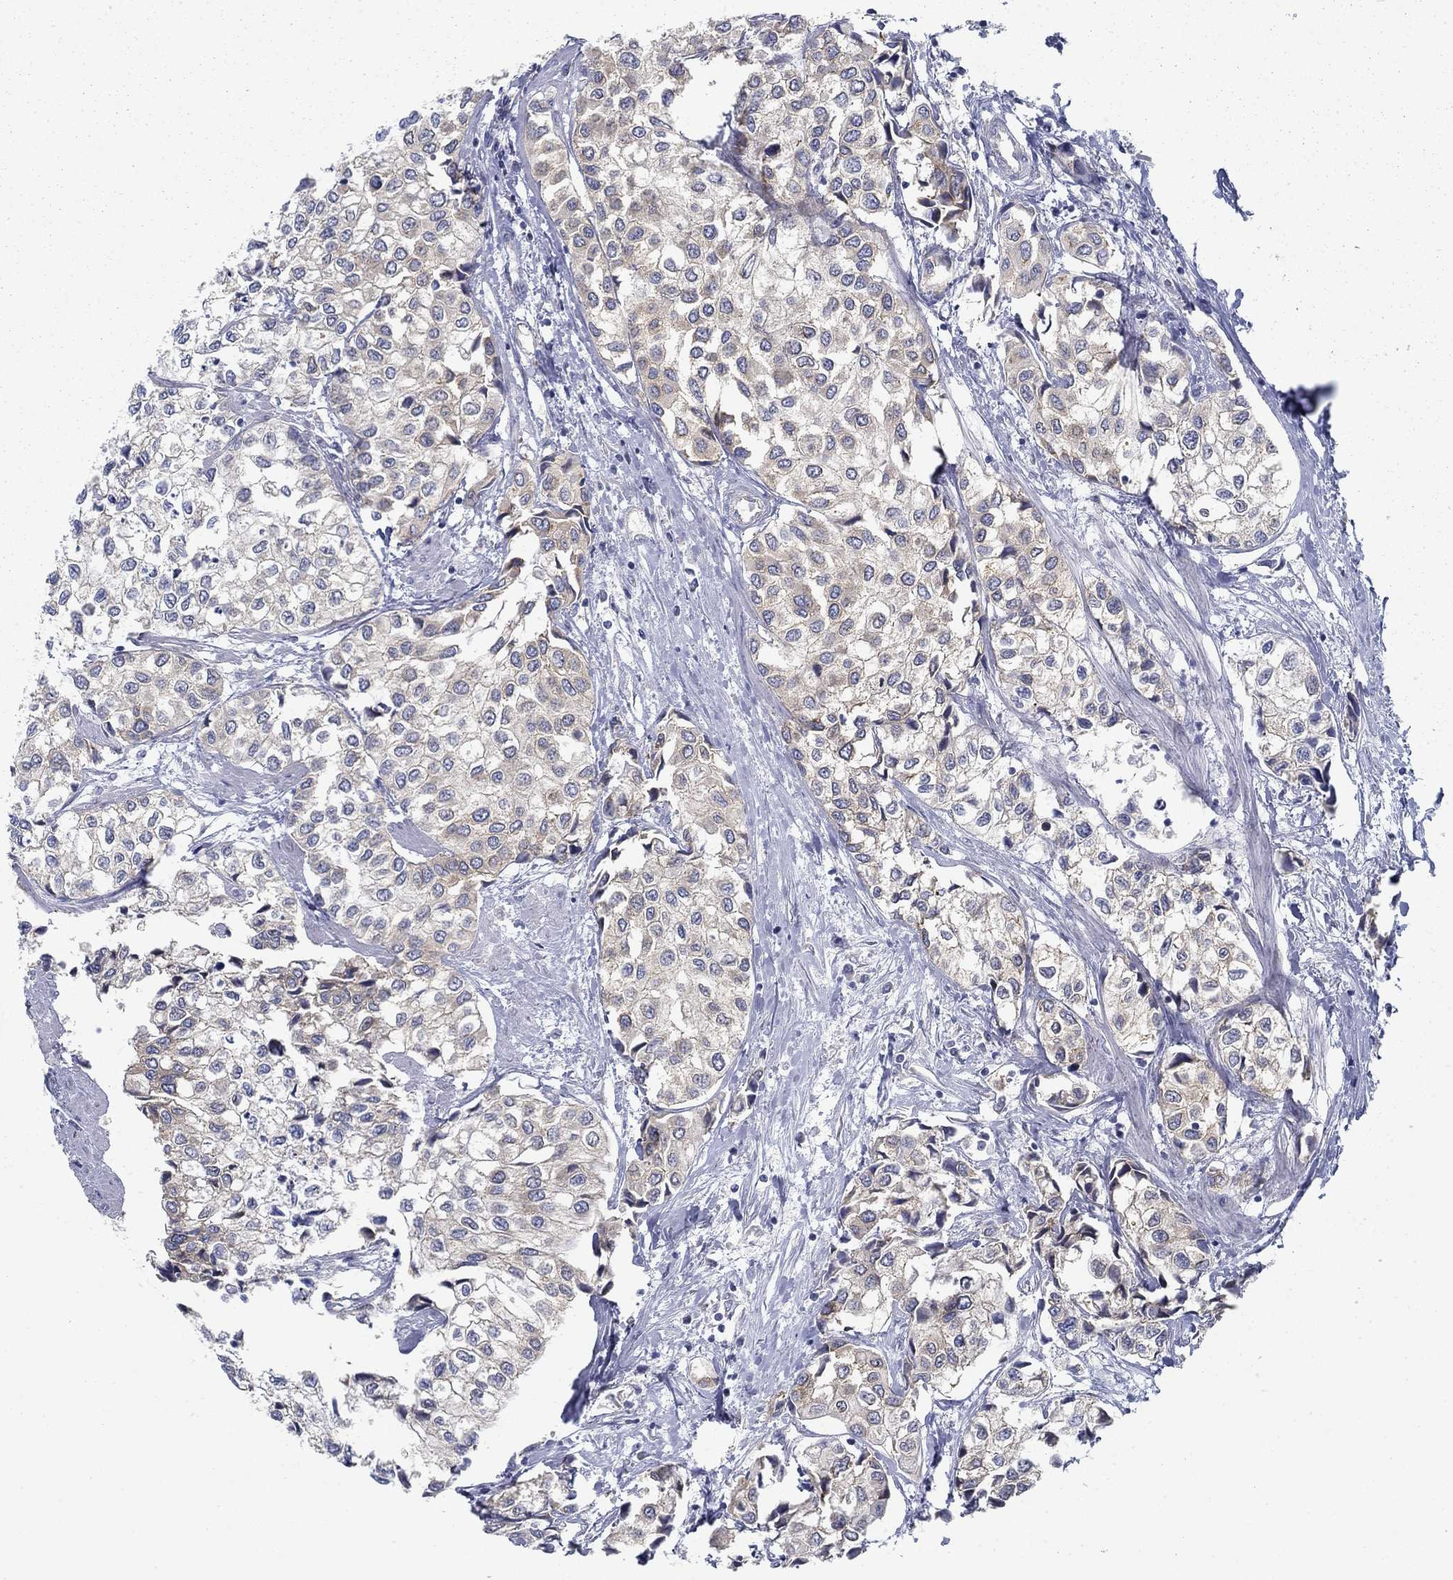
{"staining": {"intensity": "negative", "quantity": "none", "location": "none"}, "tissue": "urothelial cancer", "cell_type": "Tumor cells", "image_type": "cancer", "snomed": [{"axis": "morphology", "description": "Urothelial carcinoma, High grade"}, {"axis": "topography", "description": "Urinary bladder"}], "caption": "IHC photomicrograph of neoplastic tissue: urothelial cancer stained with DAB reveals no significant protein expression in tumor cells.", "gene": "FXR1", "patient": {"sex": "male", "age": 73}}